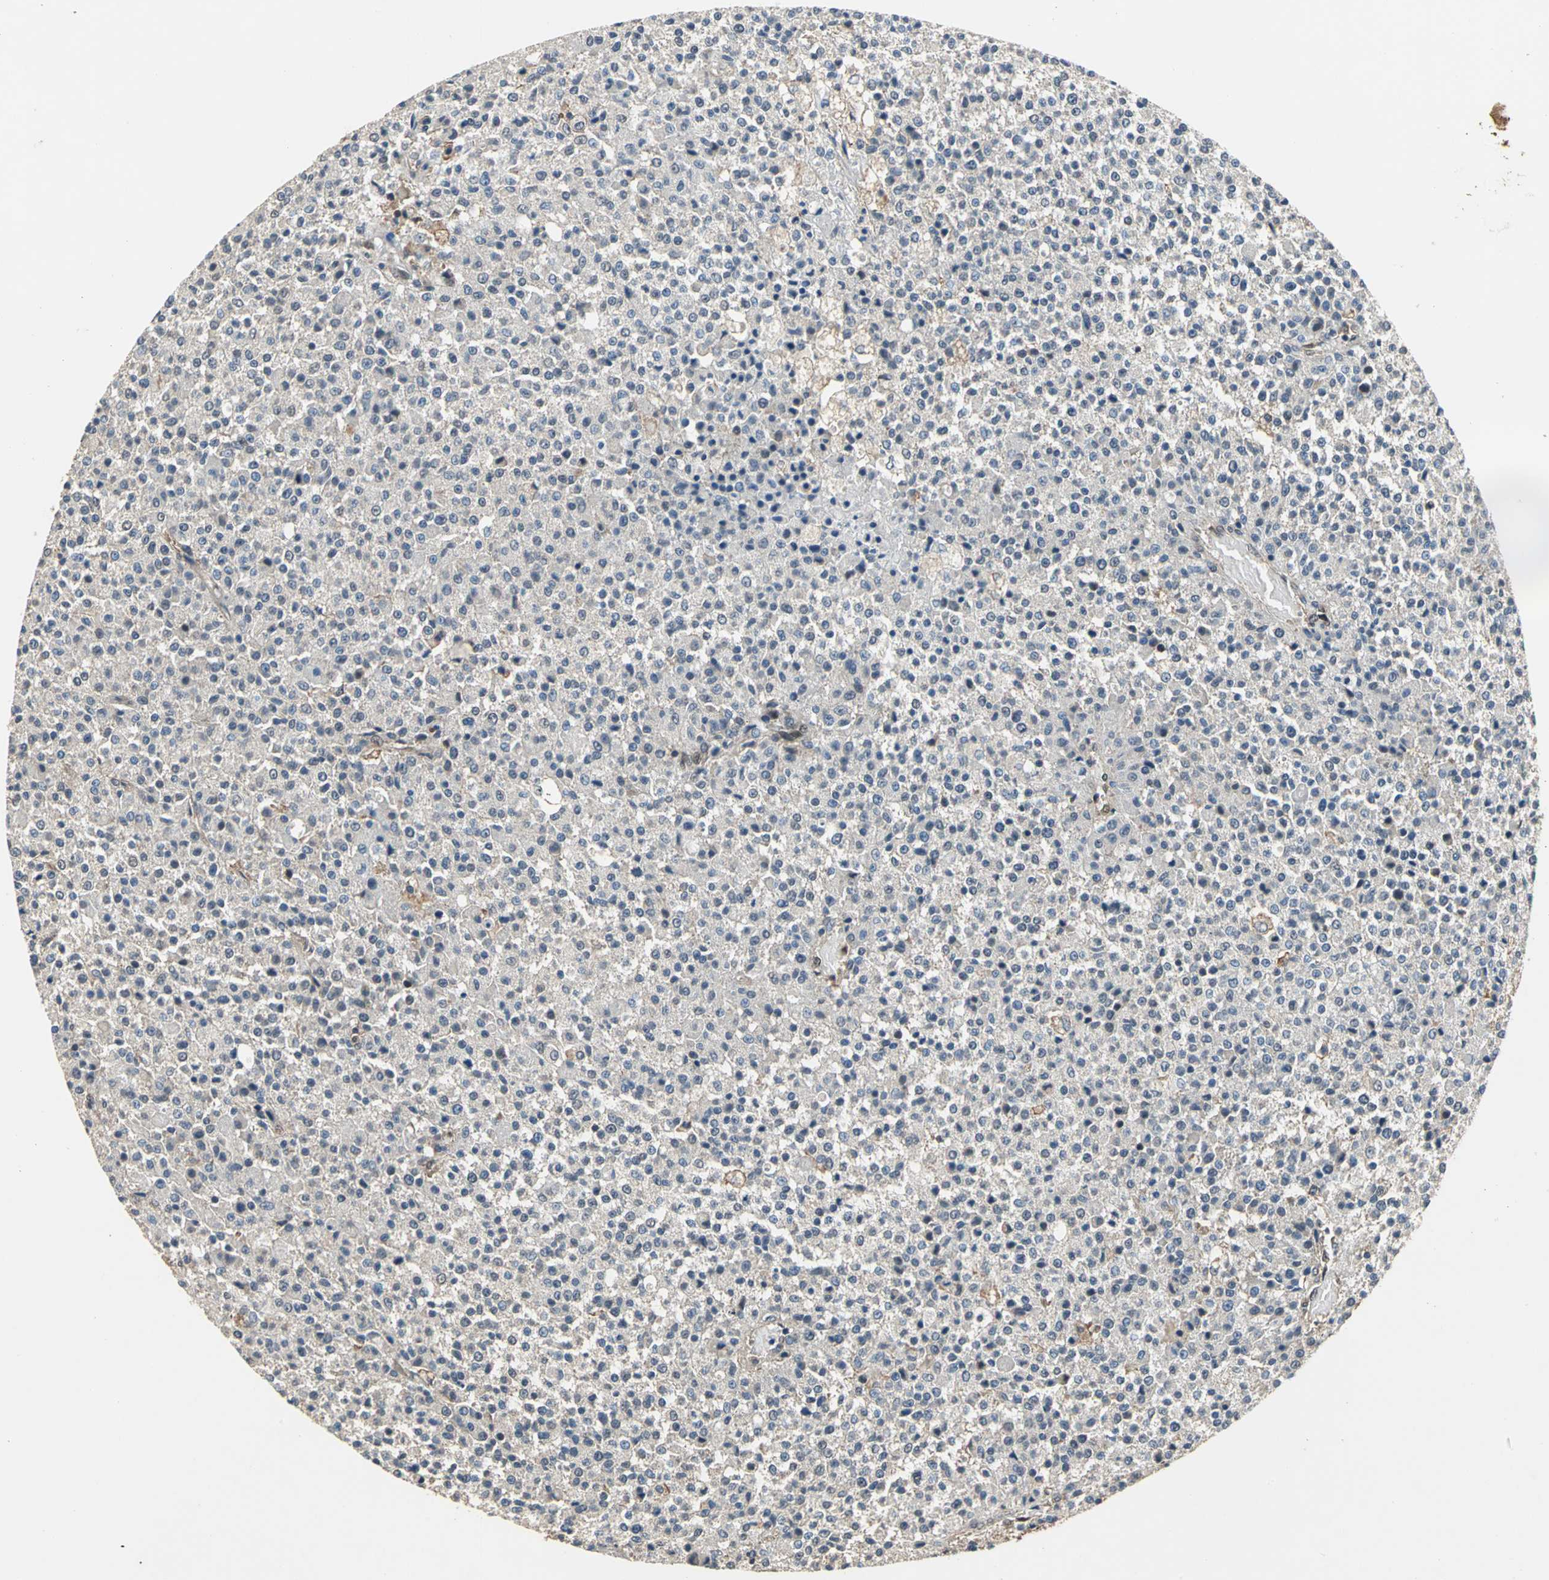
{"staining": {"intensity": "negative", "quantity": "none", "location": "none"}, "tissue": "testis cancer", "cell_type": "Tumor cells", "image_type": "cancer", "snomed": [{"axis": "morphology", "description": "Seminoma, NOS"}, {"axis": "topography", "description": "Testis"}], "caption": "The histopathology image reveals no significant expression in tumor cells of testis cancer.", "gene": "EIF2B2", "patient": {"sex": "male", "age": 59}}